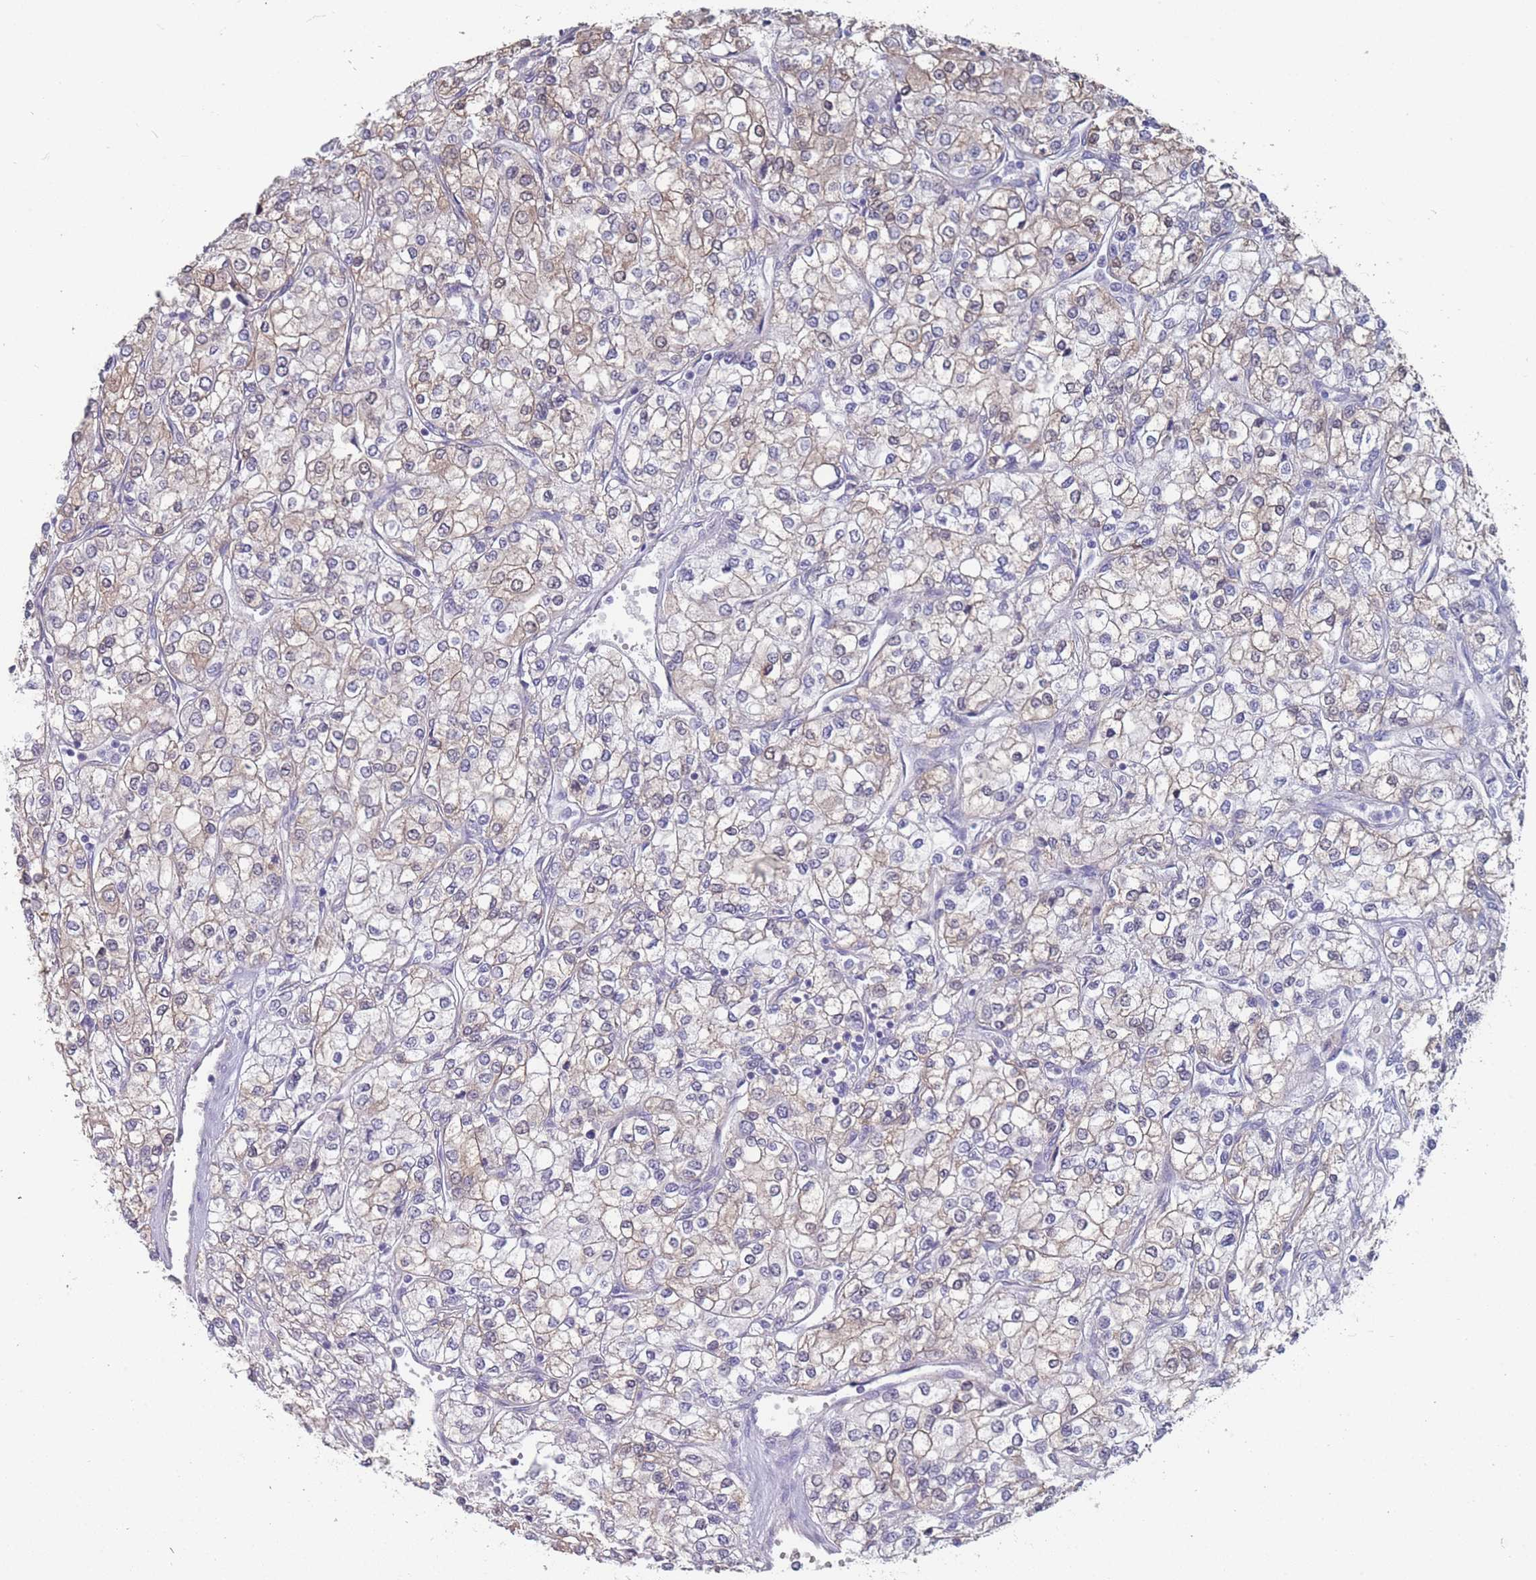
{"staining": {"intensity": "negative", "quantity": "none", "location": "none"}, "tissue": "renal cancer", "cell_type": "Tumor cells", "image_type": "cancer", "snomed": [{"axis": "morphology", "description": "Adenocarcinoma, NOS"}, {"axis": "topography", "description": "Kidney"}], "caption": "Tumor cells show no significant expression in renal adenocarcinoma.", "gene": "SLC1A6", "patient": {"sex": "male", "age": 80}}